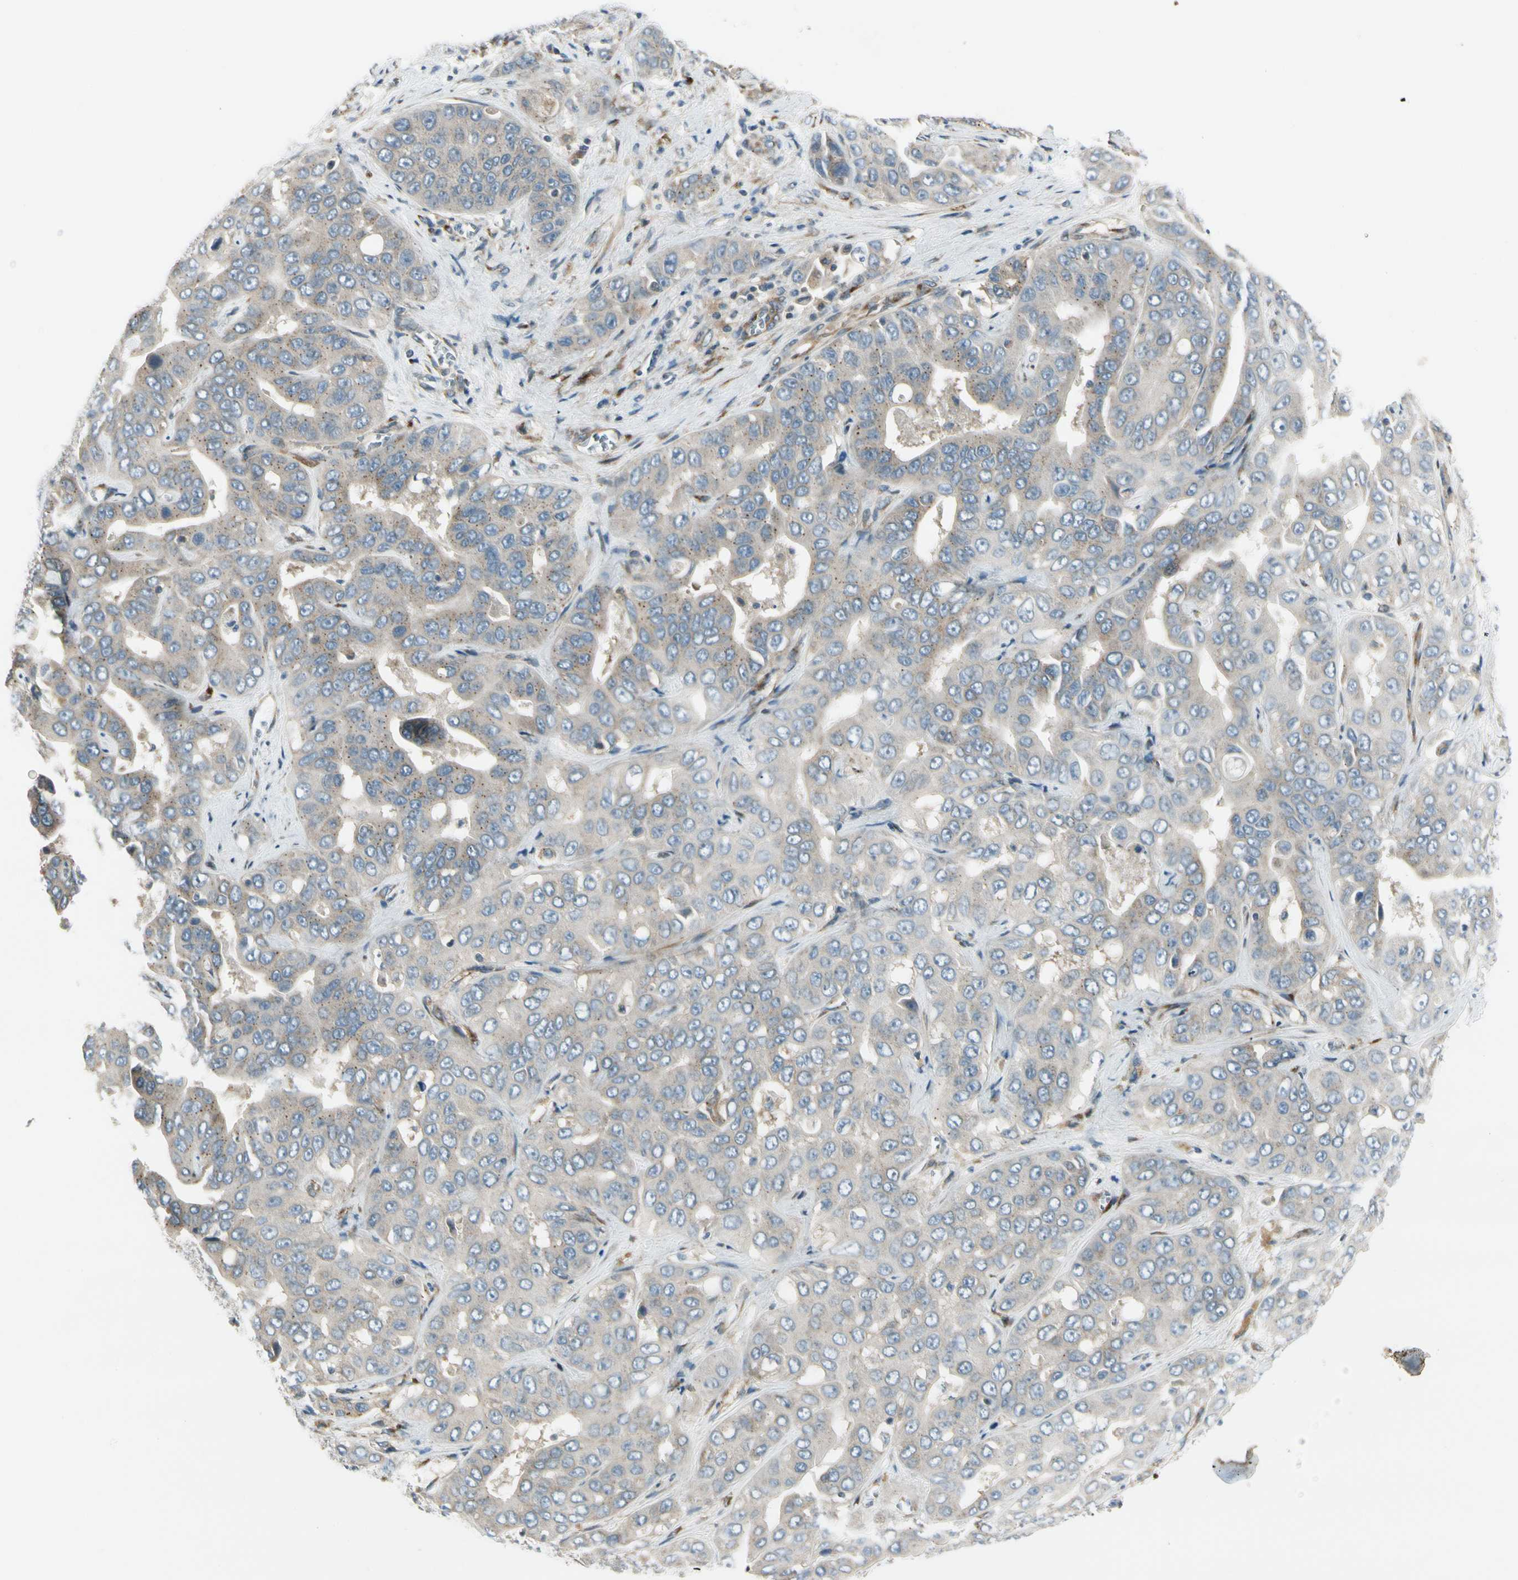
{"staining": {"intensity": "weak", "quantity": ">75%", "location": "cytoplasmic/membranous"}, "tissue": "liver cancer", "cell_type": "Tumor cells", "image_type": "cancer", "snomed": [{"axis": "morphology", "description": "Cholangiocarcinoma"}, {"axis": "topography", "description": "Liver"}], "caption": "Protein staining reveals weak cytoplasmic/membranous staining in approximately >75% of tumor cells in liver cholangiocarcinoma. Nuclei are stained in blue.", "gene": "MANSC1", "patient": {"sex": "female", "age": 52}}